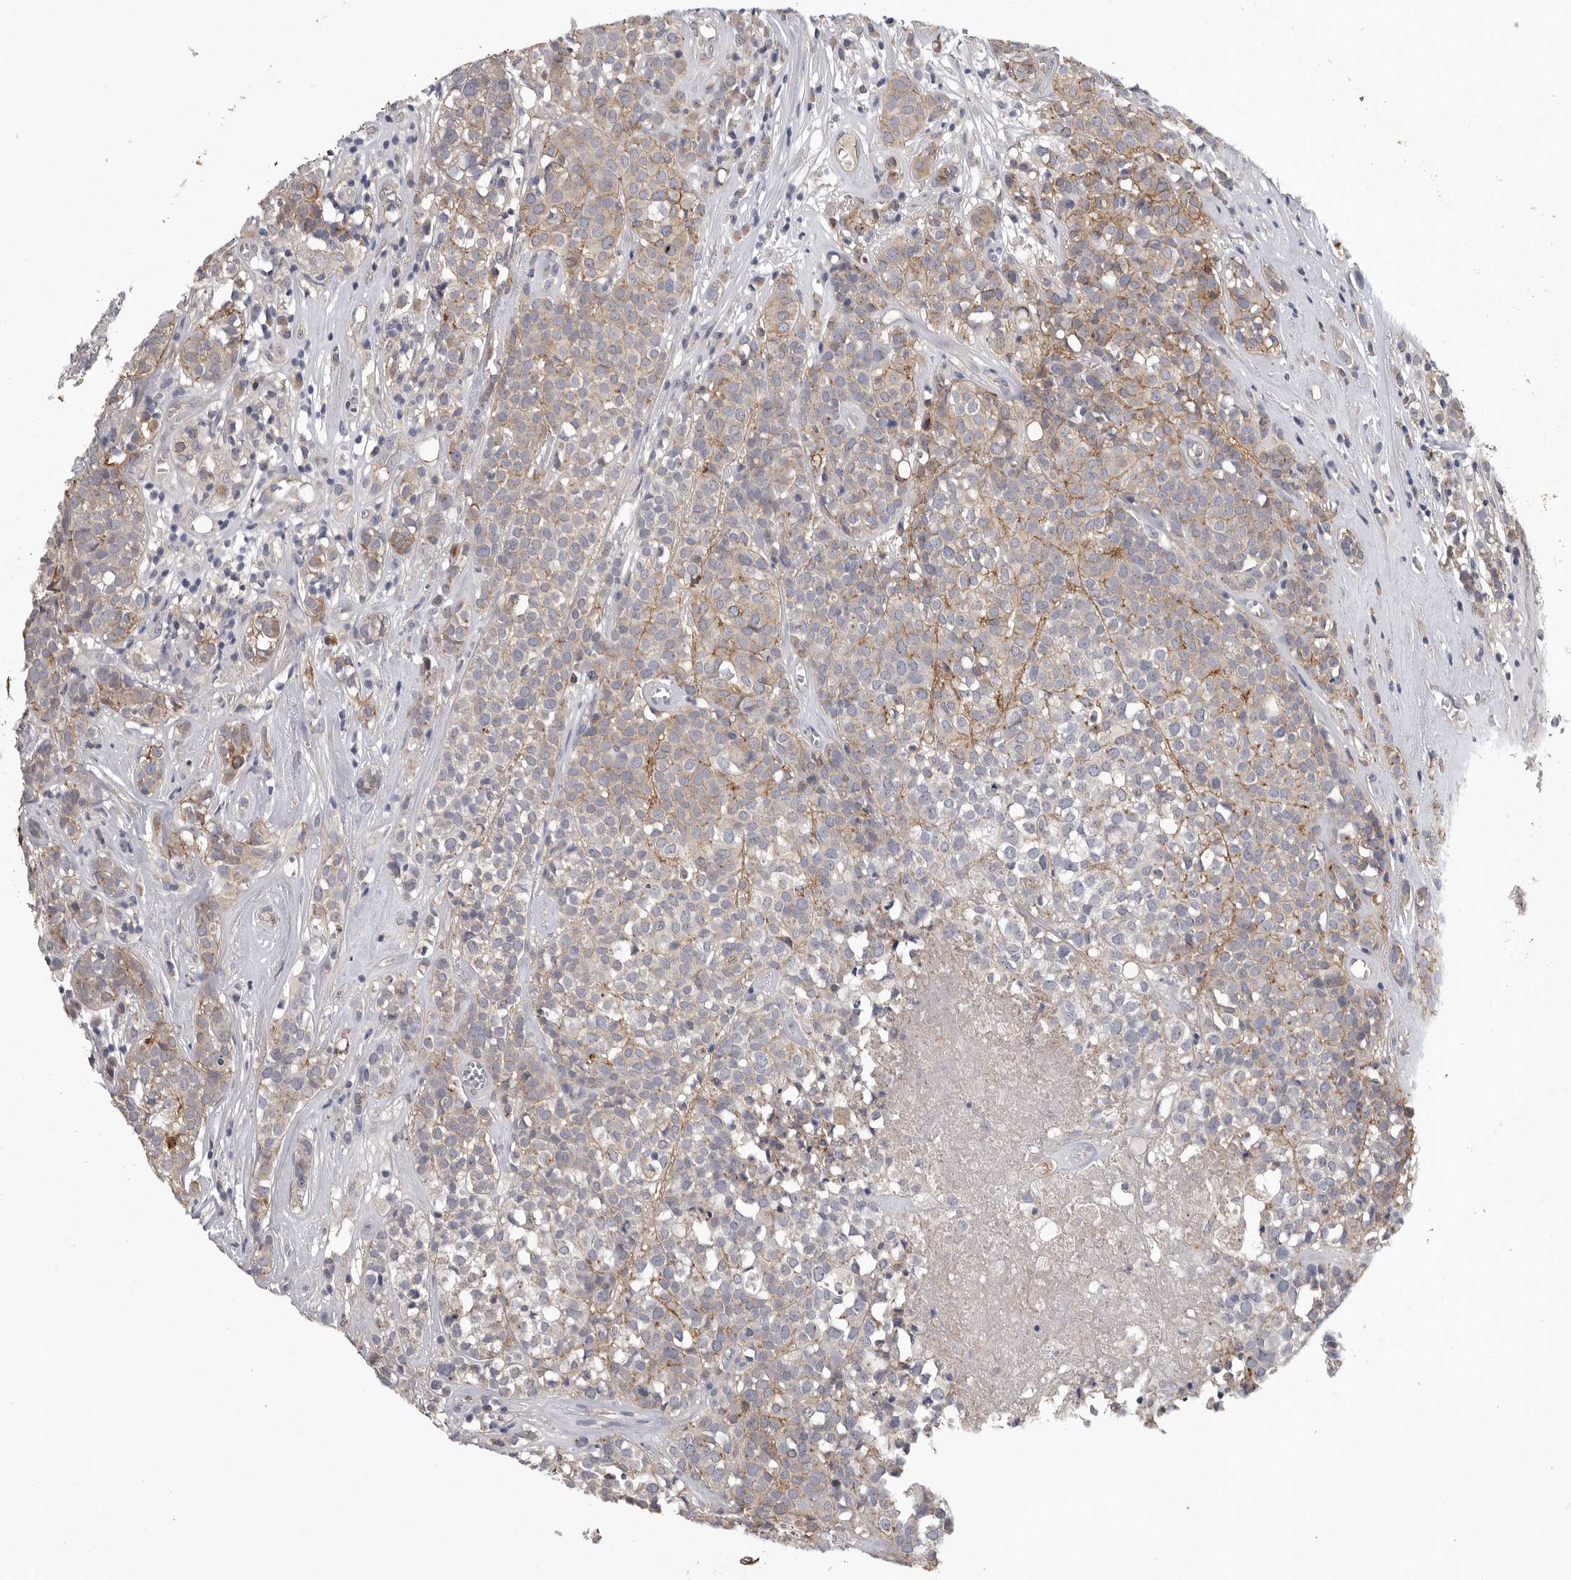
{"staining": {"intensity": "moderate", "quantity": "25%-75%", "location": "cytoplasmic/membranous"}, "tissue": "head and neck cancer", "cell_type": "Tumor cells", "image_type": "cancer", "snomed": [{"axis": "morphology", "description": "Adenocarcinoma, NOS"}, {"axis": "topography", "description": "Salivary gland"}, {"axis": "topography", "description": "Head-Neck"}], "caption": "Moderate cytoplasmic/membranous positivity for a protein is appreciated in about 25%-75% of tumor cells of head and neck cancer using IHC.", "gene": "NECTIN2", "patient": {"sex": "female", "age": 65}}